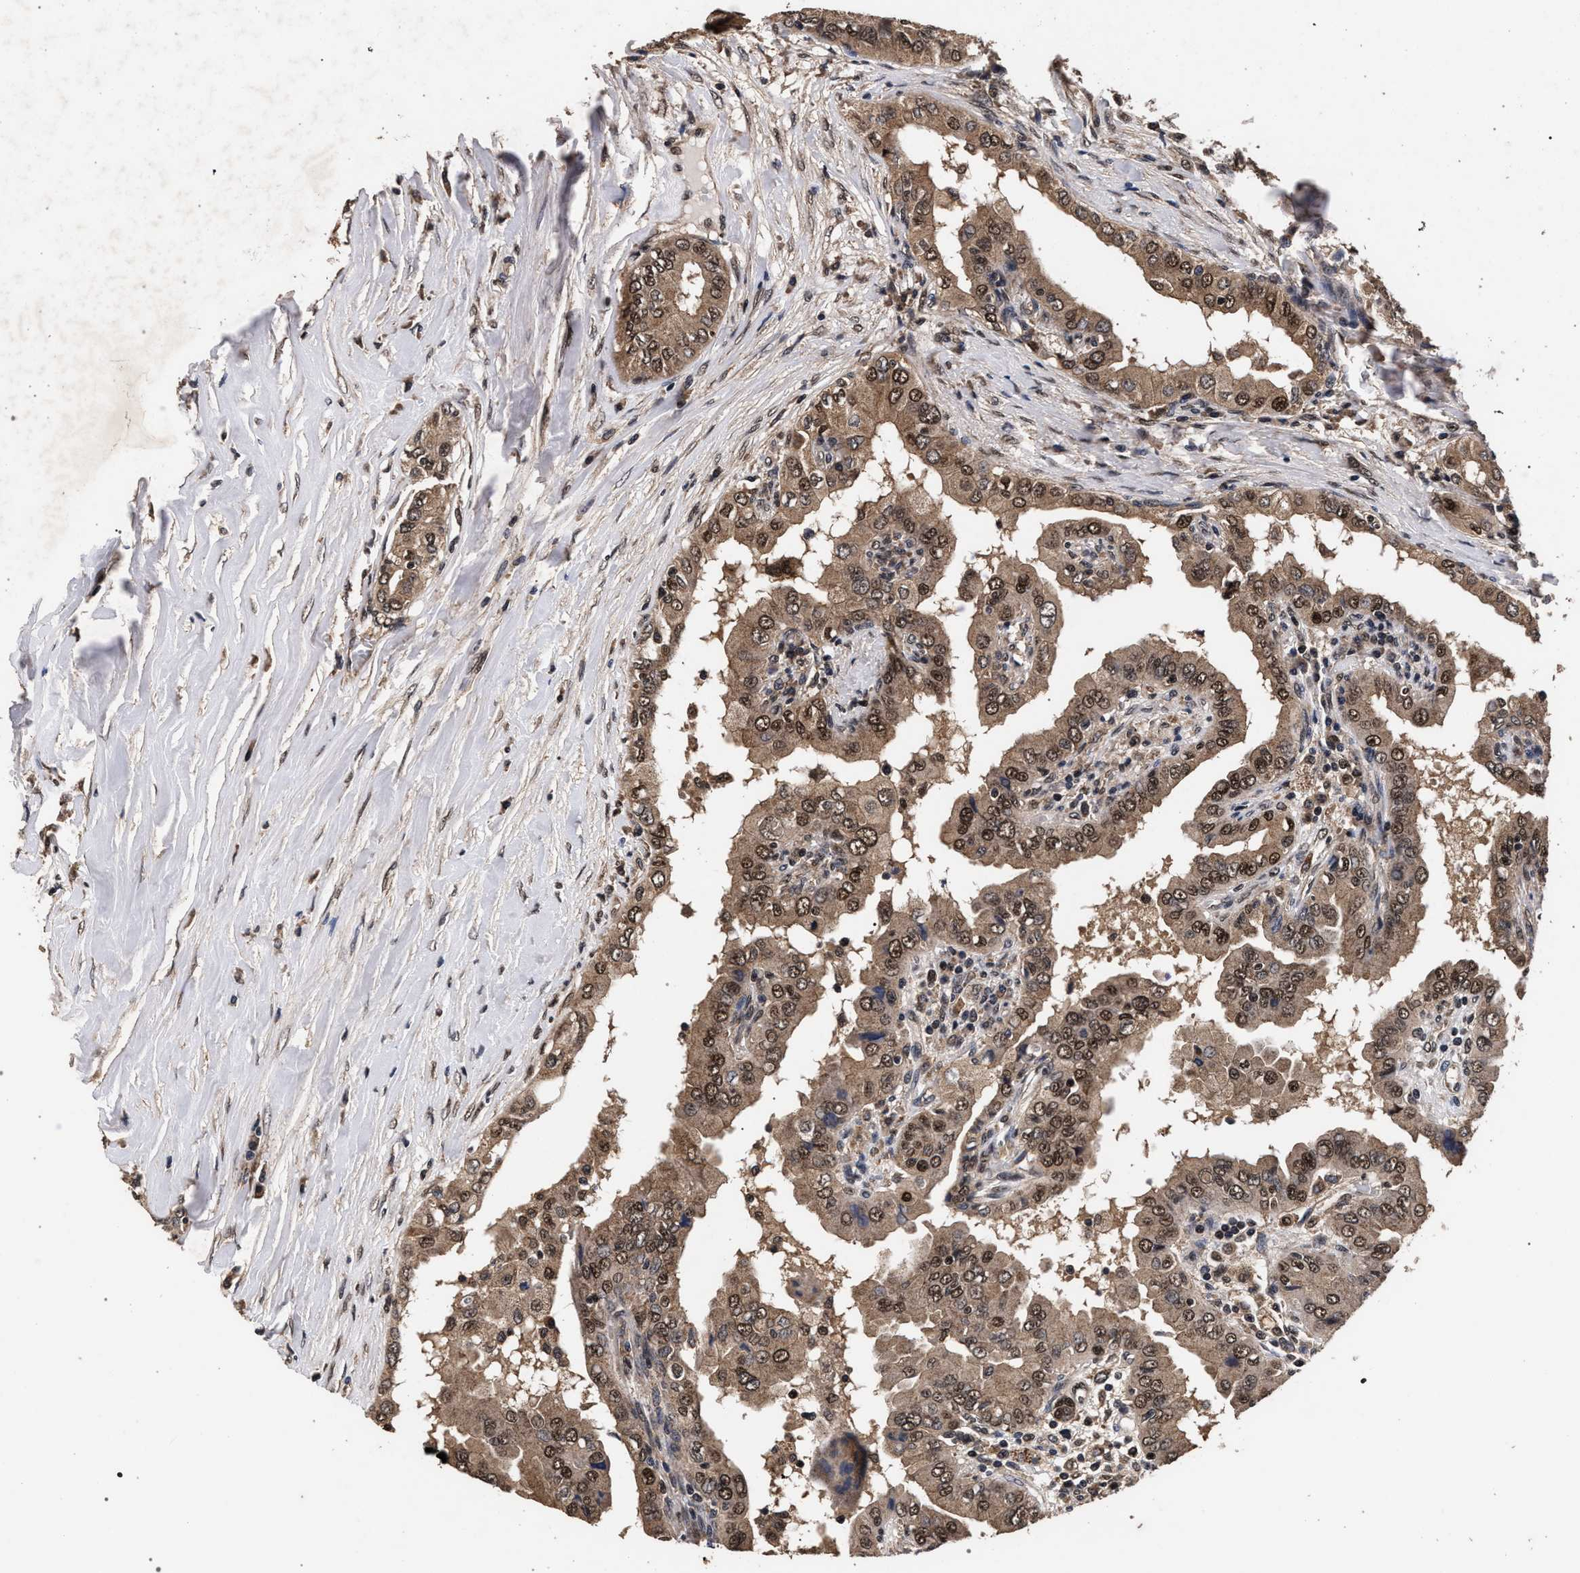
{"staining": {"intensity": "strong", "quantity": ">75%", "location": "cytoplasmic/membranous,nuclear"}, "tissue": "thyroid cancer", "cell_type": "Tumor cells", "image_type": "cancer", "snomed": [{"axis": "morphology", "description": "Papillary adenocarcinoma, NOS"}, {"axis": "topography", "description": "Thyroid gland"}], "caption": "Protein positivity by immunohistochemistry (IHC) displays strong cytoplasmic/membranous and nuclear expression in about >75% of tumor cells in papillary adenocarcinoma (thyroid).", "gene": "ACOX1", "patient": {"sex": "male", "age": 33}}